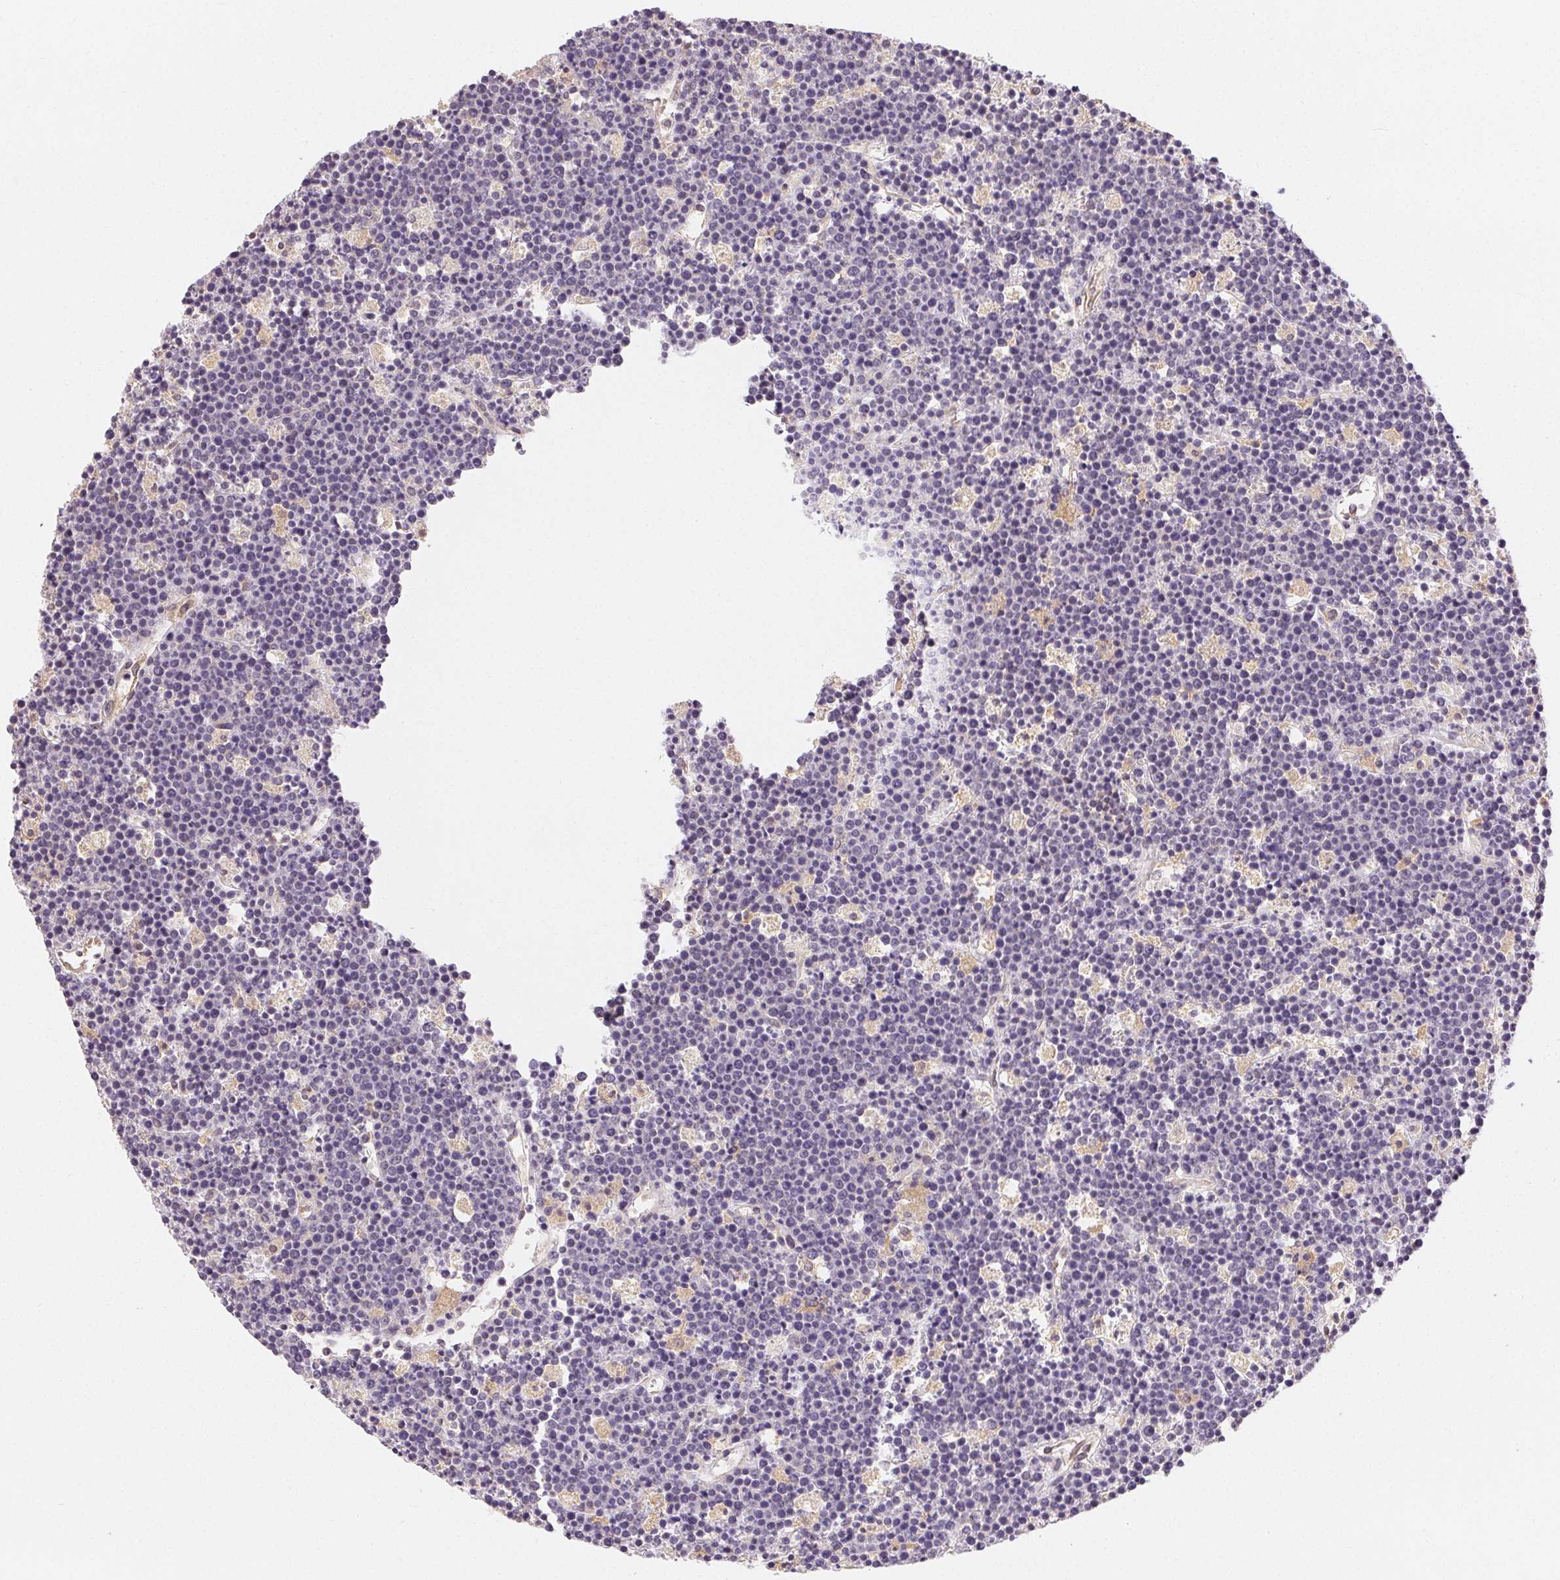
{"staining": {"intensity": "negative", "quantity": "none", "location": "none"}, "tissue": "lymphoma", "cell_type": "Tumor cells", "image_type": "cancer", "snomed": [{"axis": "morphology", "description": "Malignant lymphoma, non-Hodgkin's type, High grade"}, {"axis": "topography", "description": "Ovary"}], "caption": "Lymphoma stained for a protein using IHC demonstrates no expression tumor cells.", "gene": "SEZ6L2", "patient": {"sex": "female", "age": 56}}